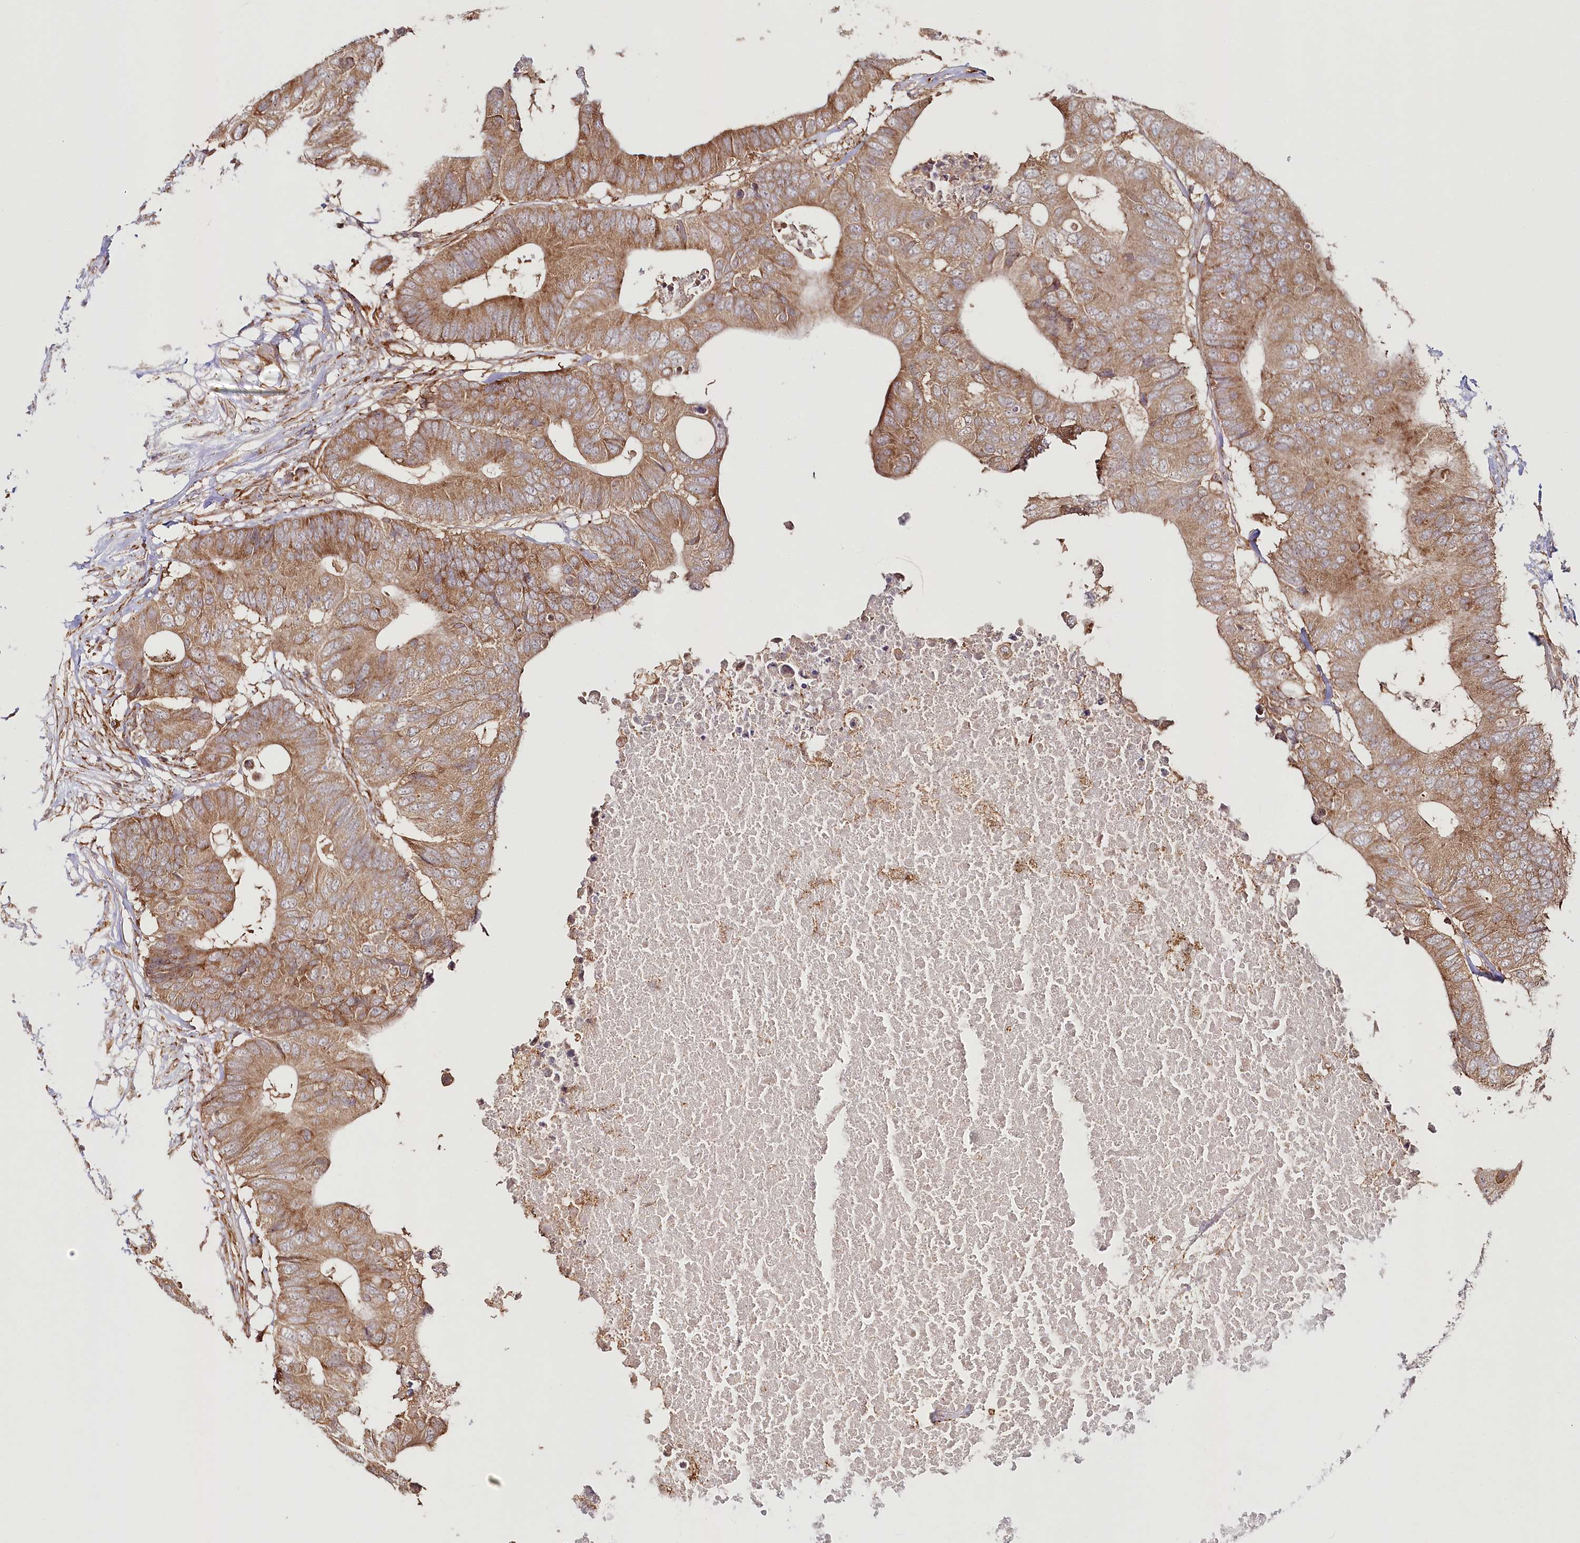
{"staining": {"intensity": "moderate", "quantity": ">75%", "location": "cytoplasmic/membranous"}, "tissue": "colorectal cancer", "cell_type": "Tumor cells", "image_type": "cancer", "snomed": [{"axis": "morphology", "description": "Adenocarcinoma, NOS"}, {"axis": "topography", "description": "Colon"}], "caption": "A brown stain labels moderate cytoplasmic/membranous staining of a protein in colorectal cancer tumor cells.", "gene": "OTUD4", "patient": {"sex": "male", "age": 71}}